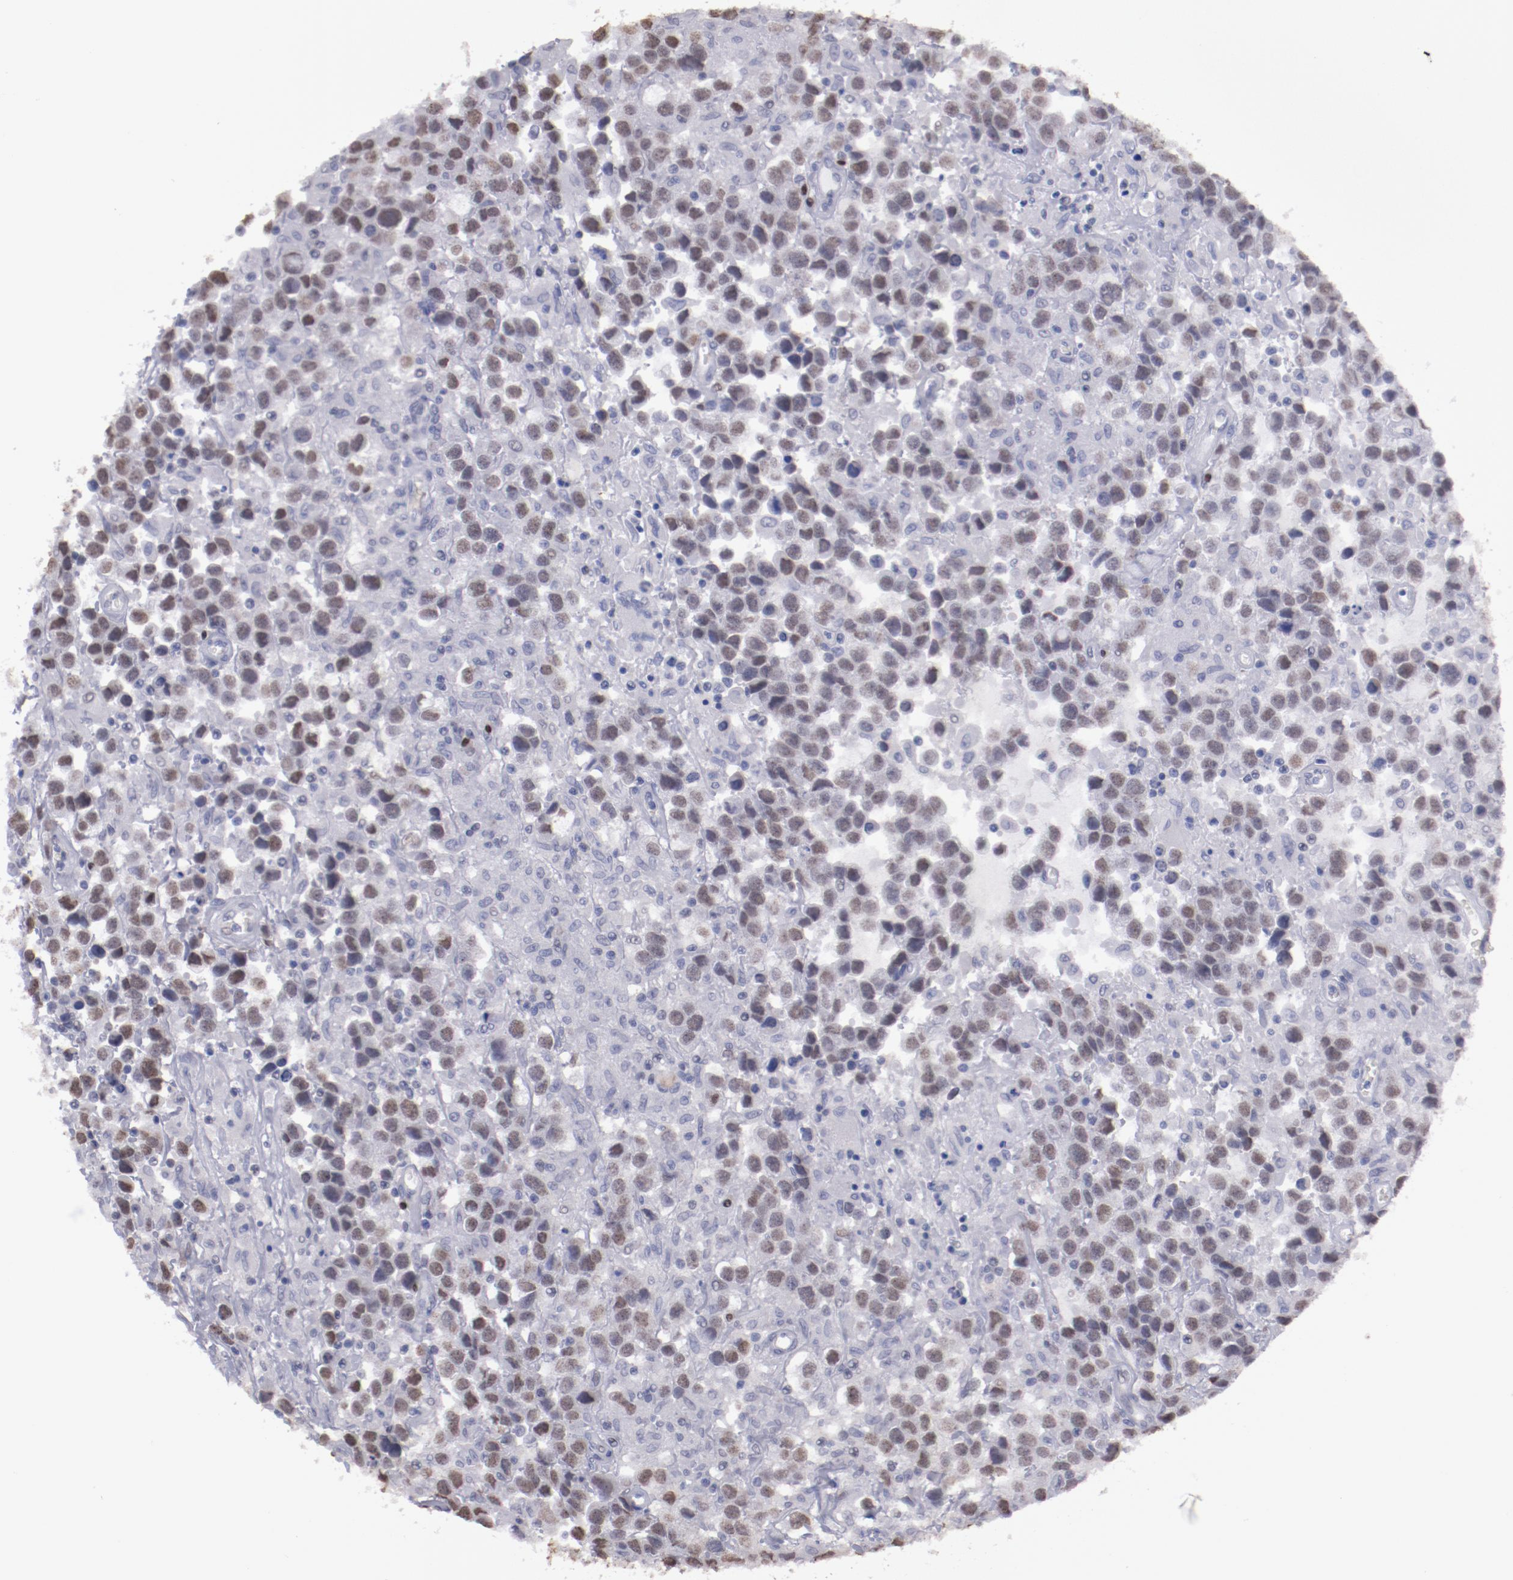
{"staining": {"intensity": "moderate", "quantity": "25%-75%", "location": "nuclear"}, "tissue": "testis cancer", "cell_type": "Tumor cells", "image_type": "cancer", "snomed": [{"axis": "morphology", "description": "Seminoma, NOS"}, {"axis": "topography", "description": "Testis"}], "caption": "A brown stain labels moderate nuclear expression of a protein in human testis cancer (seminoma) tumor cells. (Brightfield microscopy of DAB IHC at high magnification).", "gene": "IRF4", "patient": {"sex": "male", "age": 43}}